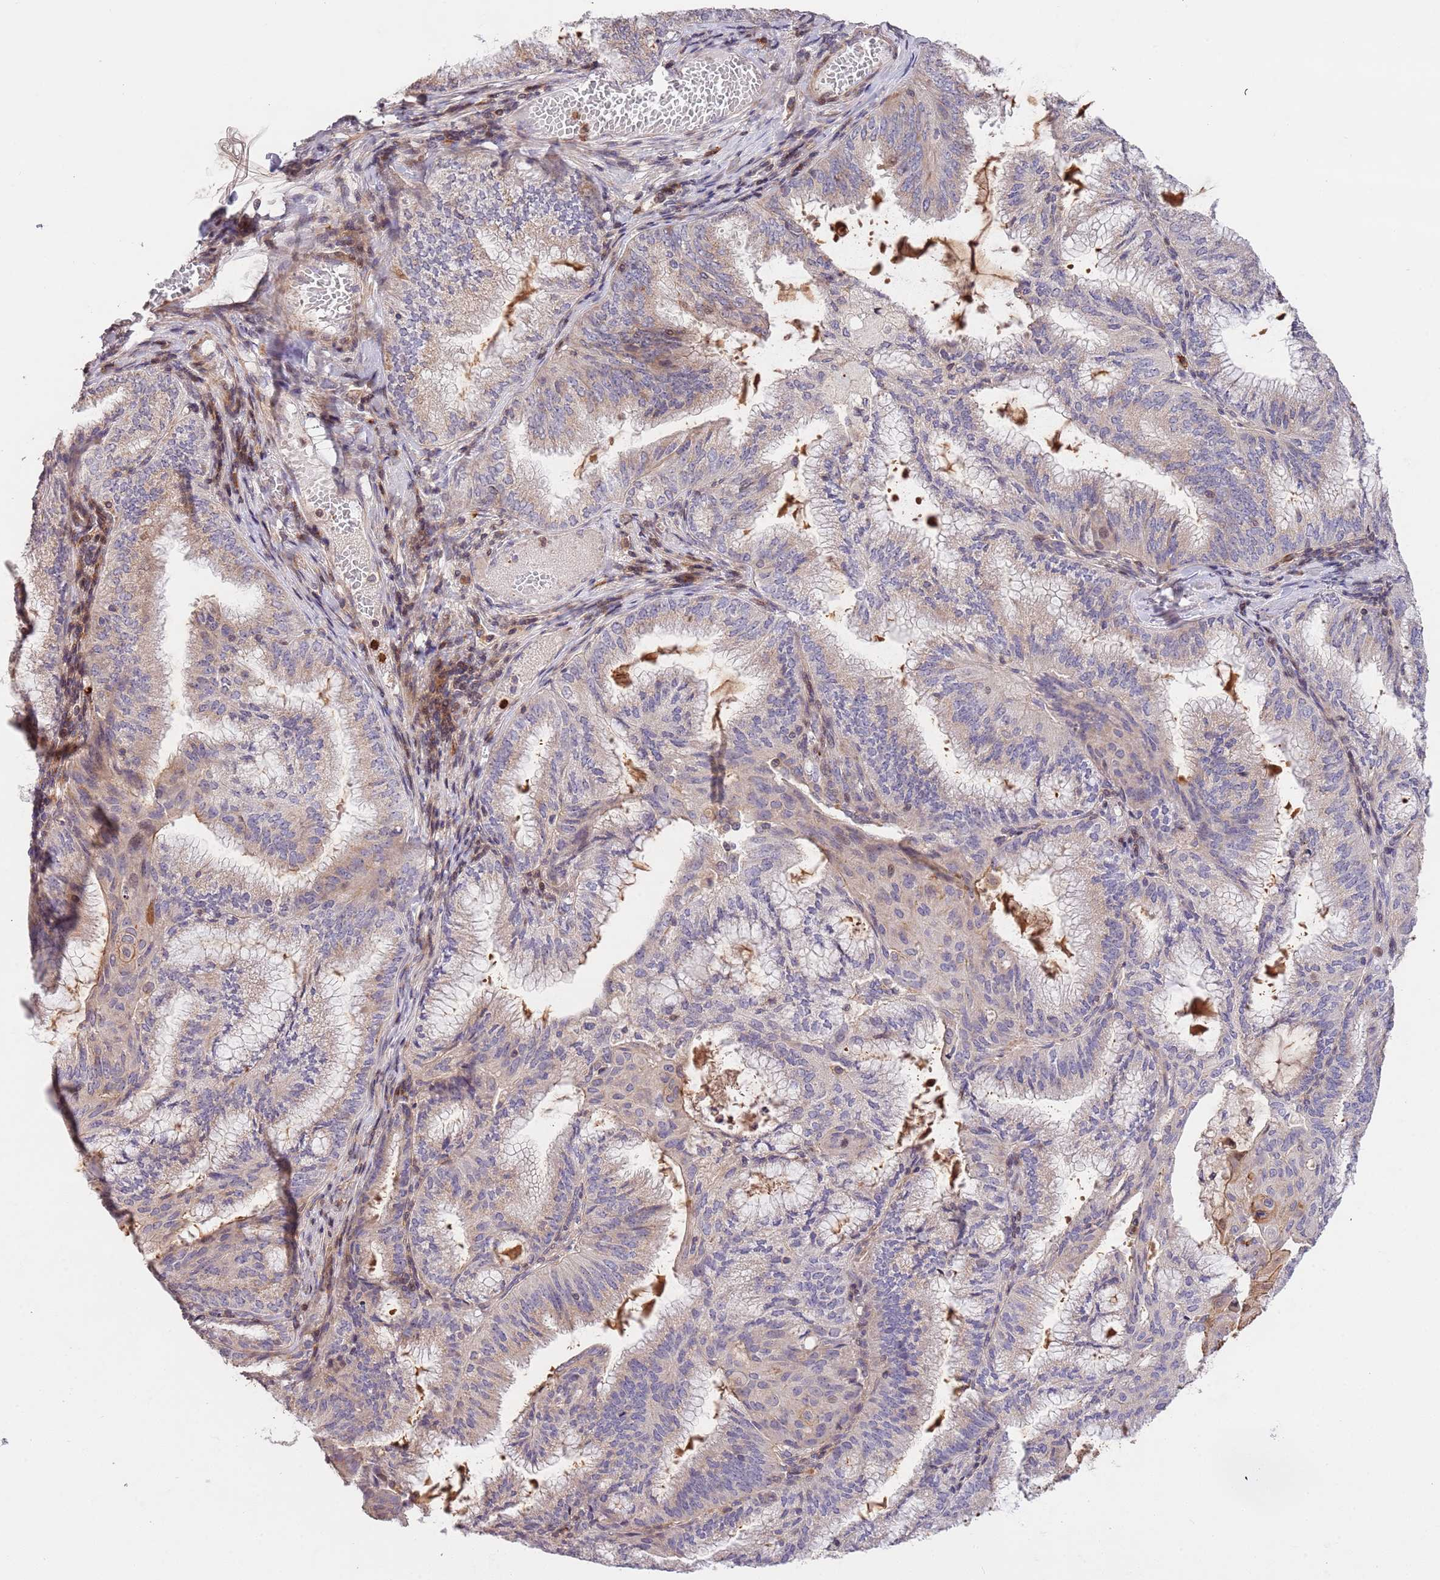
{"staining": {"intensity": "negative", "quantity": "none", "location": "none"}, "tissue": "endometrial cancer", "cell_type": "Tumor cells", "image_type": "cancer", "snomed": [{"axis": "morphology", "description": "Adenocarcinoma, NOS"}, {"axis": "topography", "description": "Endometrium"}], "caption": "Human endometrial cancer stained for a protein using immunohistochemistry (IHC) shows no positivity in tumor cells.", "gene": "SLC16A4", "patient": {"sex": "female", "age": 49}}